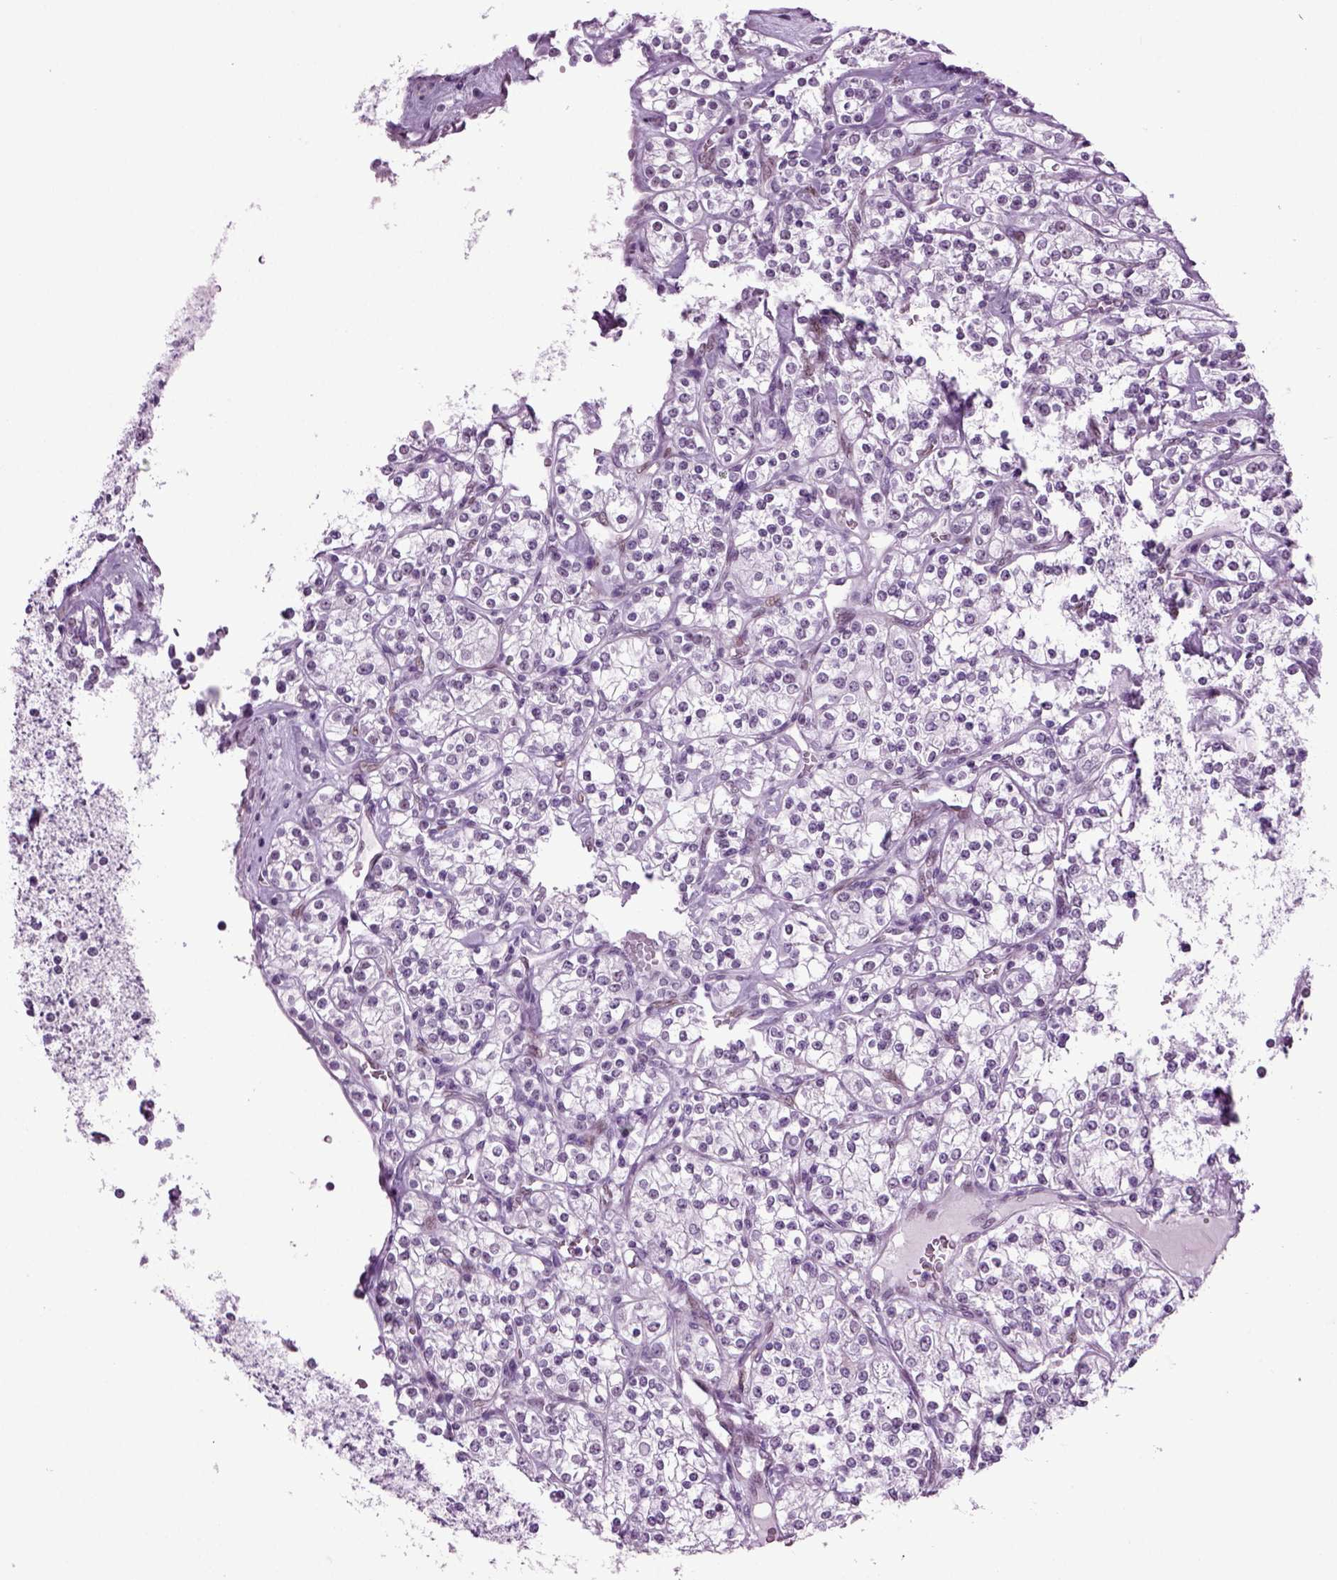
{"staining": {"intensity": "negative", "quantity": "none", "location": "none"}, "tissue": "renal cancer", "cell_type": "Tumor cells", "image_type": "cancer", "snomed": [{"axis": "morphology", "description": "Adenocarcinoma, NOS"}, {"axis": "topography", "description": "Kidney"}], "caption": "Adenocarcinoma (renal) was stained to show a protein in brown. There is no significant staining in tumor cells.", "gene": "RFX3", "patient": {"sex": "male", "age": 77}}